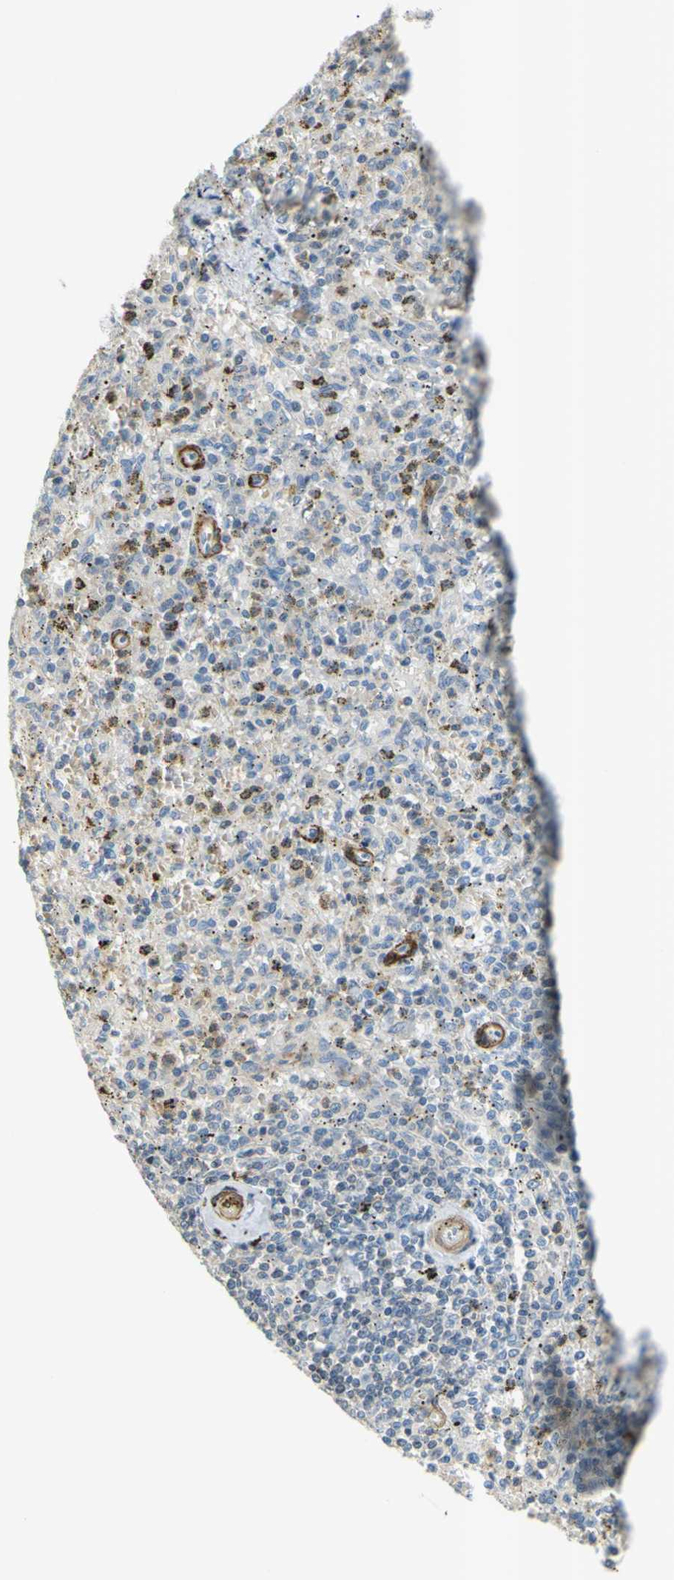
{"staining": {"intensity": "negative", "quantity": "none", "location": "none"}, "tissue": "spleen", "cell_type": "Cells in red pulp", "image_type": "normal", "snomed": [{"axis": "morphology", "description": "Normal tissue, NOS"}, {"axis": "topography", "description": "Spleen"}], "caption": "Immunohistochemical staining of unremarkable spleen demonstrates no significant staining in cells in red pulp. (DAB (3,3'-diaminobenzidine) immunohistochemistry with hematoxylin counter stain).", "gene": "PRRG2", "patient": {"sex": "male", "age": 72}}